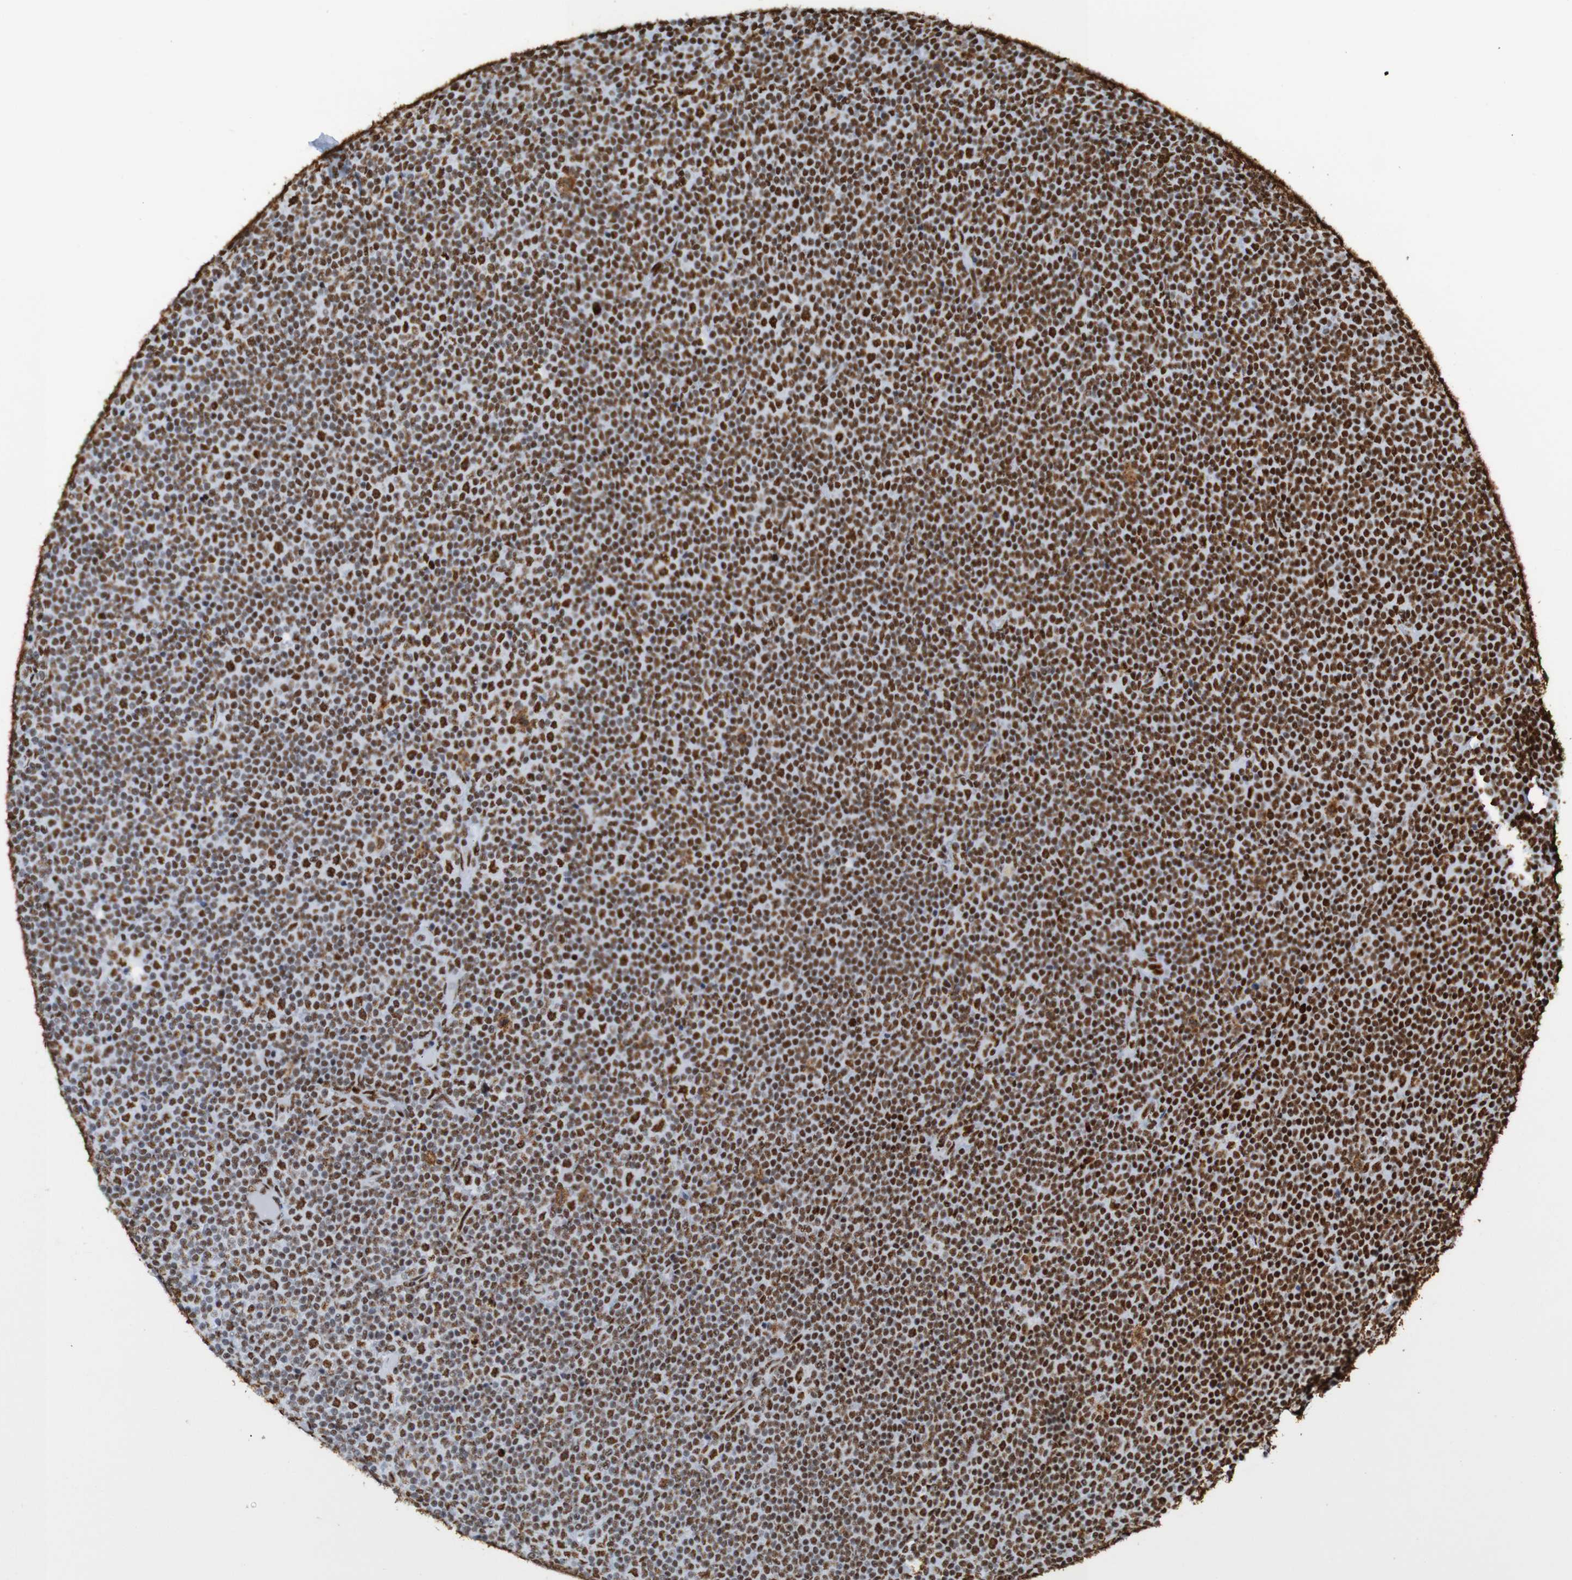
{"staining": {"intensity": "strong", "quantity": ">75%", "location": "nuclear"}, "tissue": "lymphoma", "cell_type": "Tumor cells", "image_type": "cancer", "snomed": [{"axis": "morphology", "description": "Malignant lymphoma, non-Hodgkin's type, Low grade"}, {"axis": "topography", "description": "Lymph node"}], "caption": "DAB (3,3'-diaminobenzidine) immunohistochemical staining of low-grade malignant lymphoma, non-Hodgkin's type exhibits strong nuclear protein positivity in about >75% of tumor cells.", "gene": "SRSF3", "patient": {"sex": "female", "age": 67}}